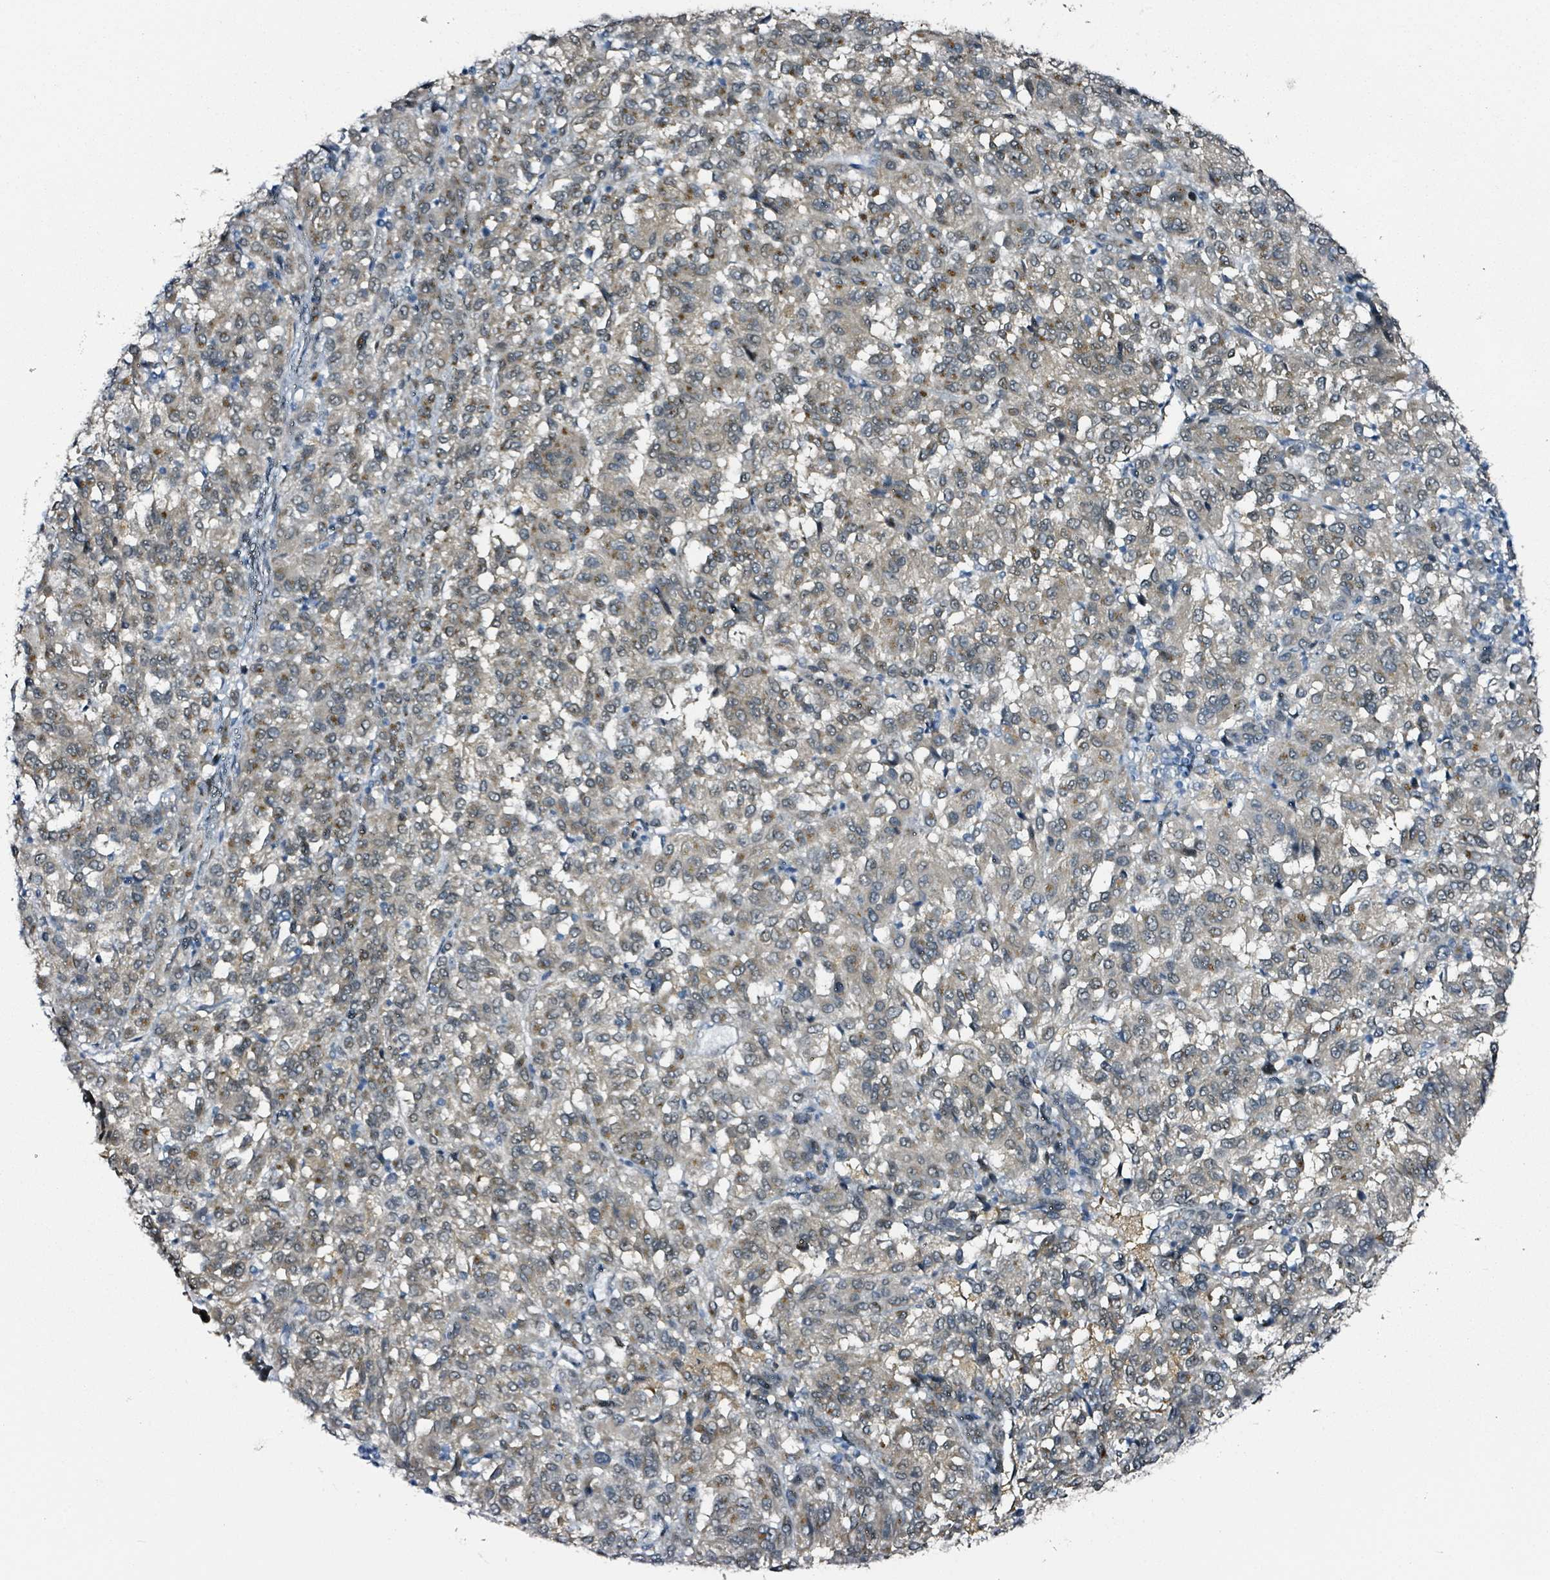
{"staining": {"intensity": "strong", "quantity": "<25%", "location": "cytoplasmic/membranous"}, "tissue": "melanoma", "cell_type": "Tumor cells", "image_type": "cancer", "snomed": [{"axis": "morphology", "description": "Malignant melanoma, Metastatic site"}, {"axis": "topography", "description": "Lung"}], "caption": "Immunohistochemistry (IHC) of human malignant melanoma (metastatic site) displays medium levels of strong cytoplasmic/membranous staining in about <25% of tumor cells.", "gene": "B3GAT3", "patient": {"sex": "male", "age": 64}}